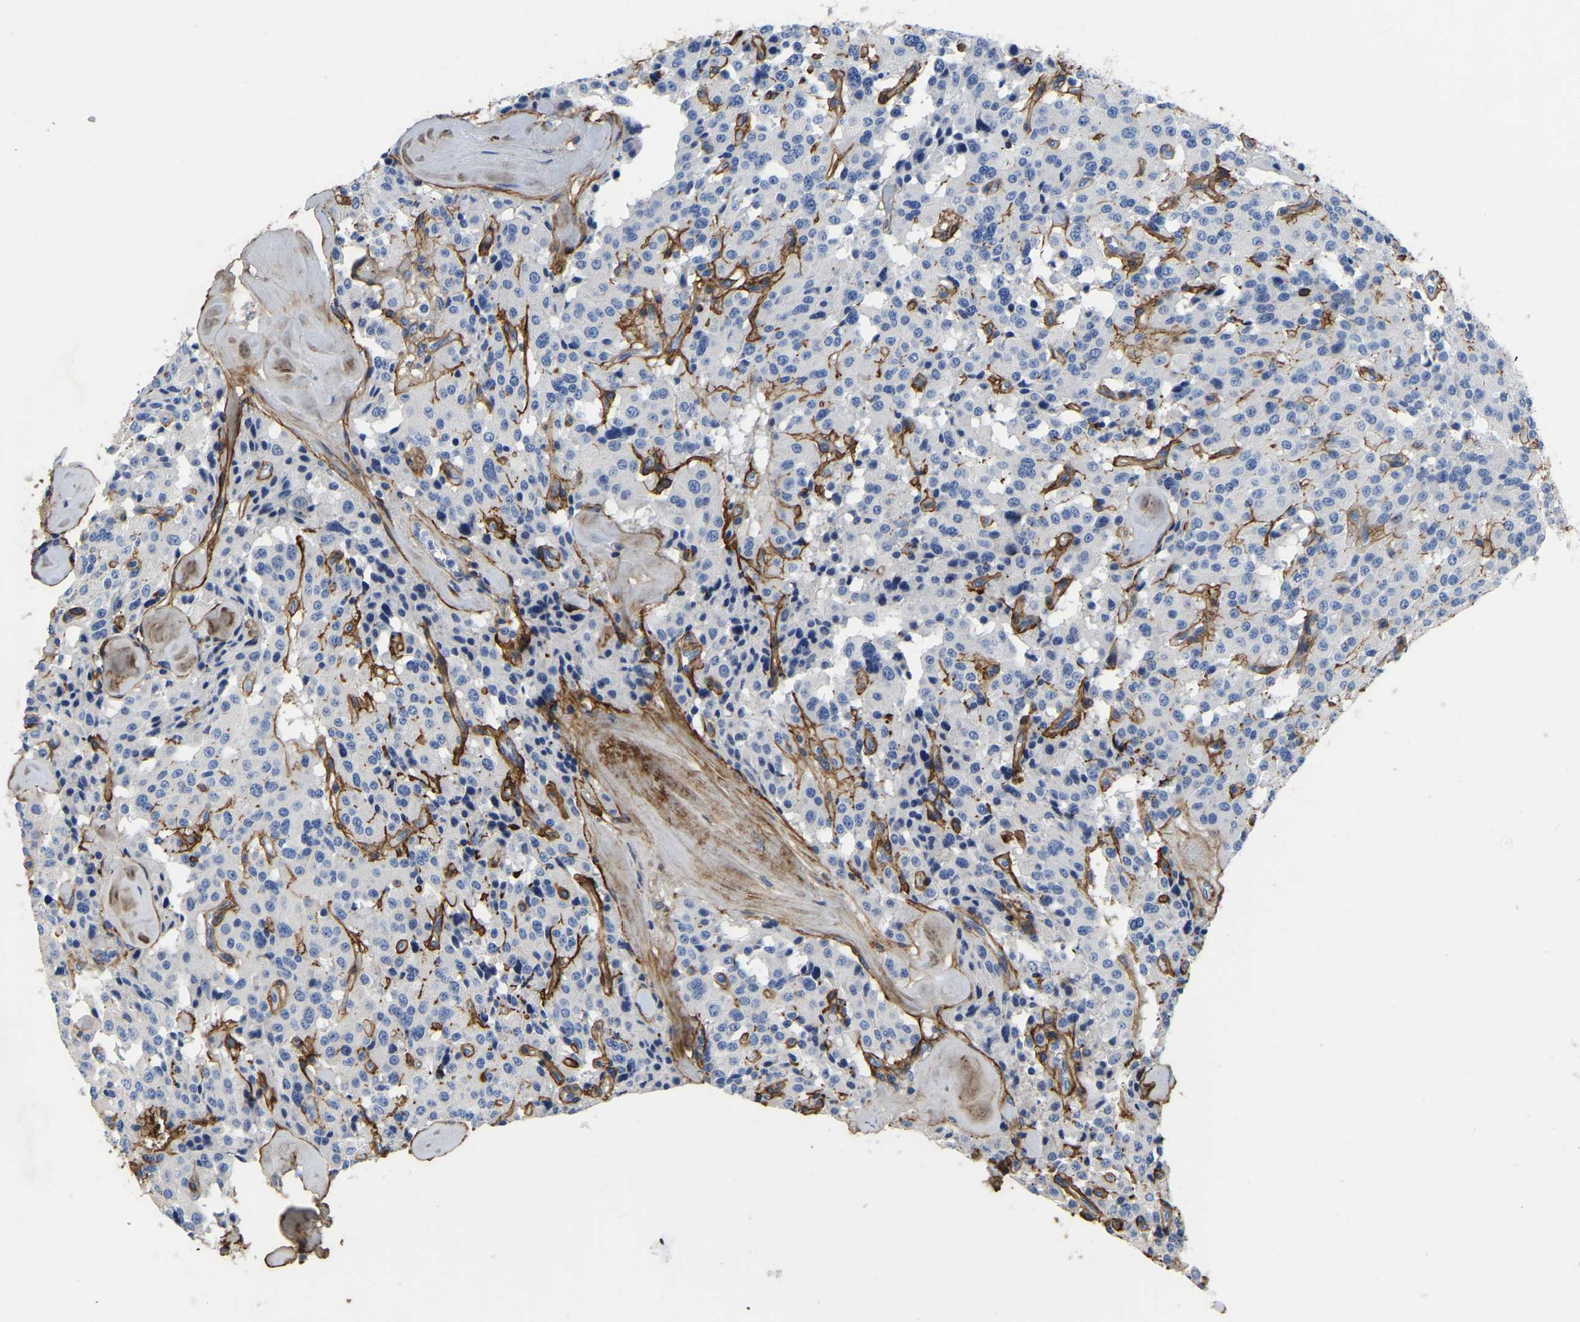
{"staining": {"intensity": "negative", "quantity": "none", "location": "none"}, "tissue": "carcinoid", "cell_type": "Tumor cells", "image_type": "cancer", "snomed": [{"axis": "morphology", "description": "Carcinoid, malignant, NOS"}, {"axis": "topography", "description": "Lung"}], "caption": "Immunohistochemistry (IHC) photomicrograph of neoplastic tissue: carcinoid (malignant) stained with DAB shows no significant protein staining in tumor cells.", "gene": "COL6A1", "patient": {"sex": "male", "age": 30}}